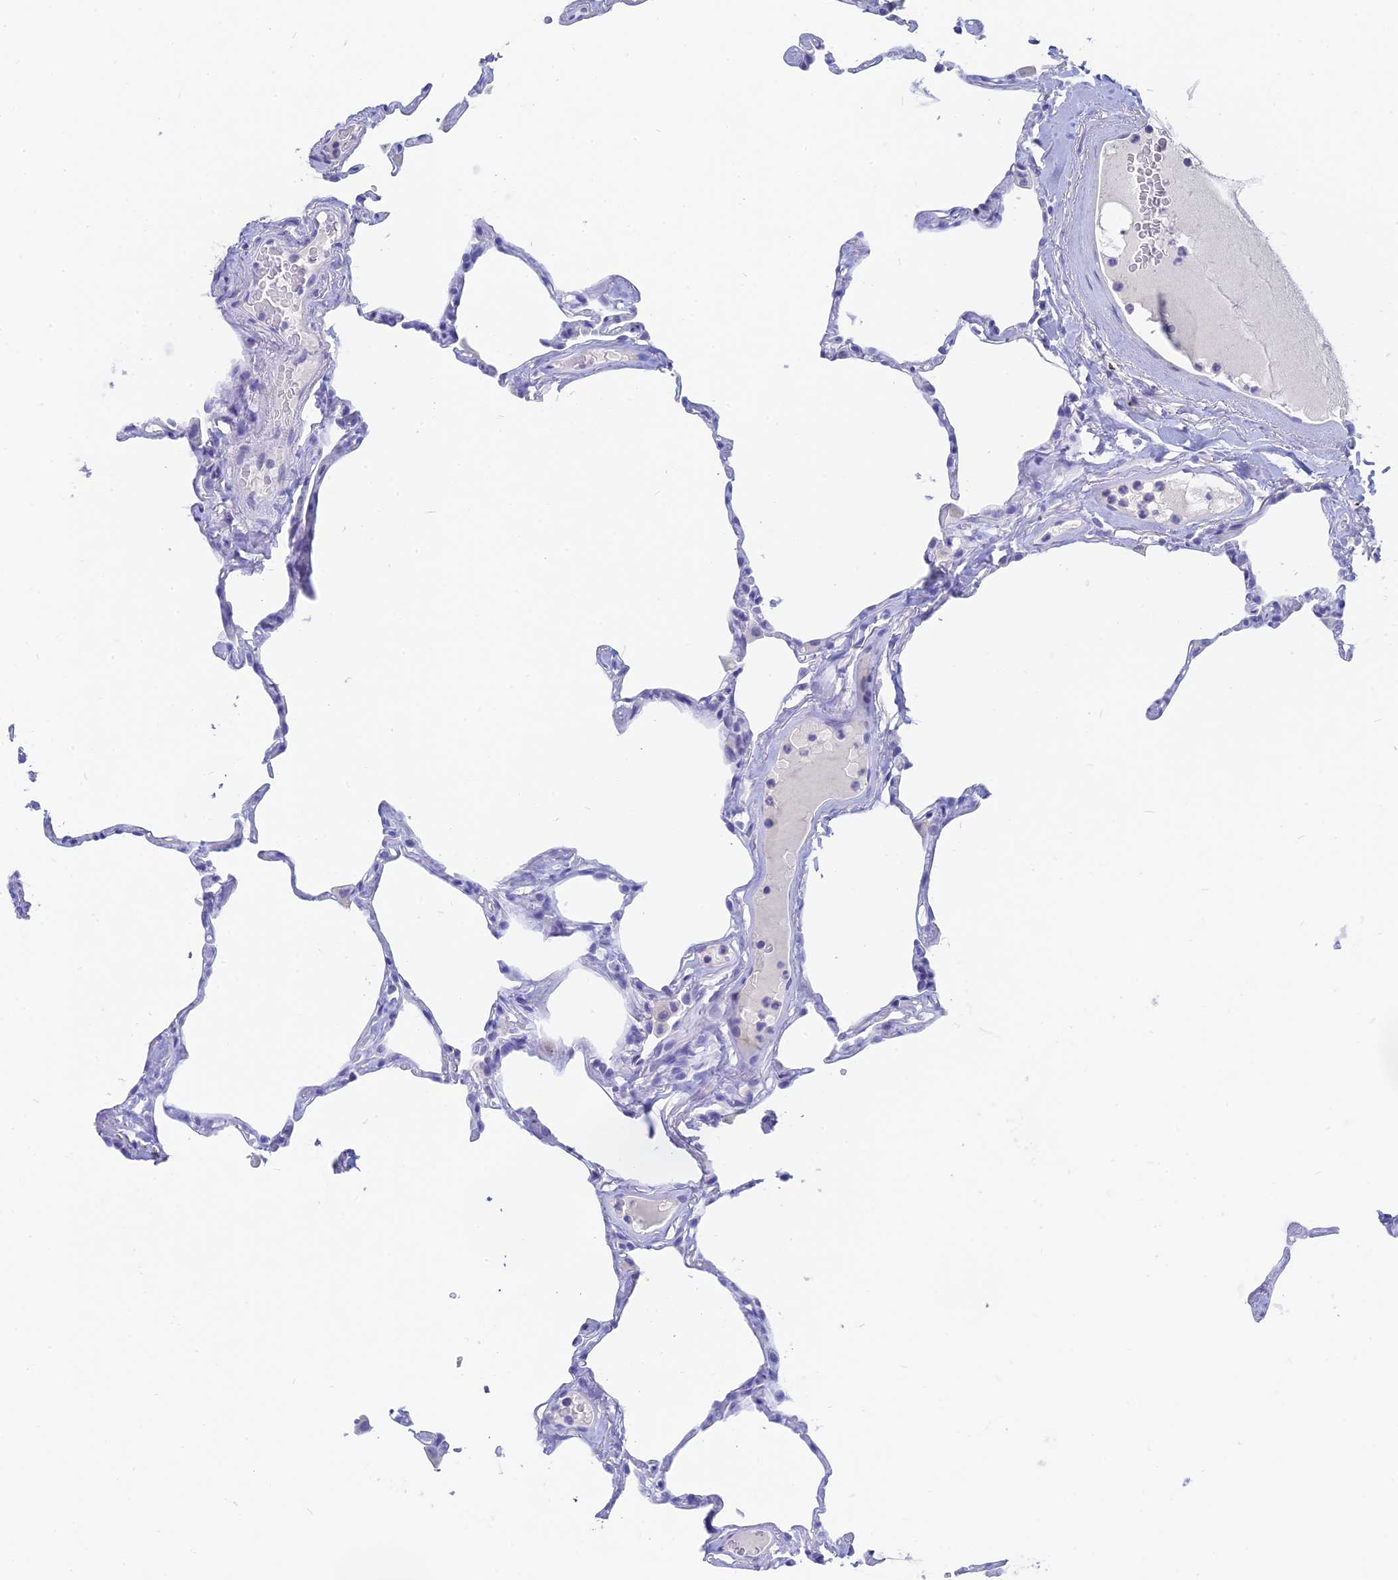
{"staining": {"intensity": "negative", "quantity": "none", "location": "none"}, "tissue": "lung", "cell_type": "Alveolar cells", "image_type": "normal", "snomed": [{"axis": "morphology", "description": "Normal tissue, NOS"}, {"axis": "topography", "description": "Lung"}], "caption": "The photomicrograph exhibits no significant staining in alveolar cells of lung. (DAB immunohistochemistry (IHC) visualized using brightfield microscopy, high magnification).", "gene": "SLC36A2", "patient": {"sex": "male", "age": 65}}